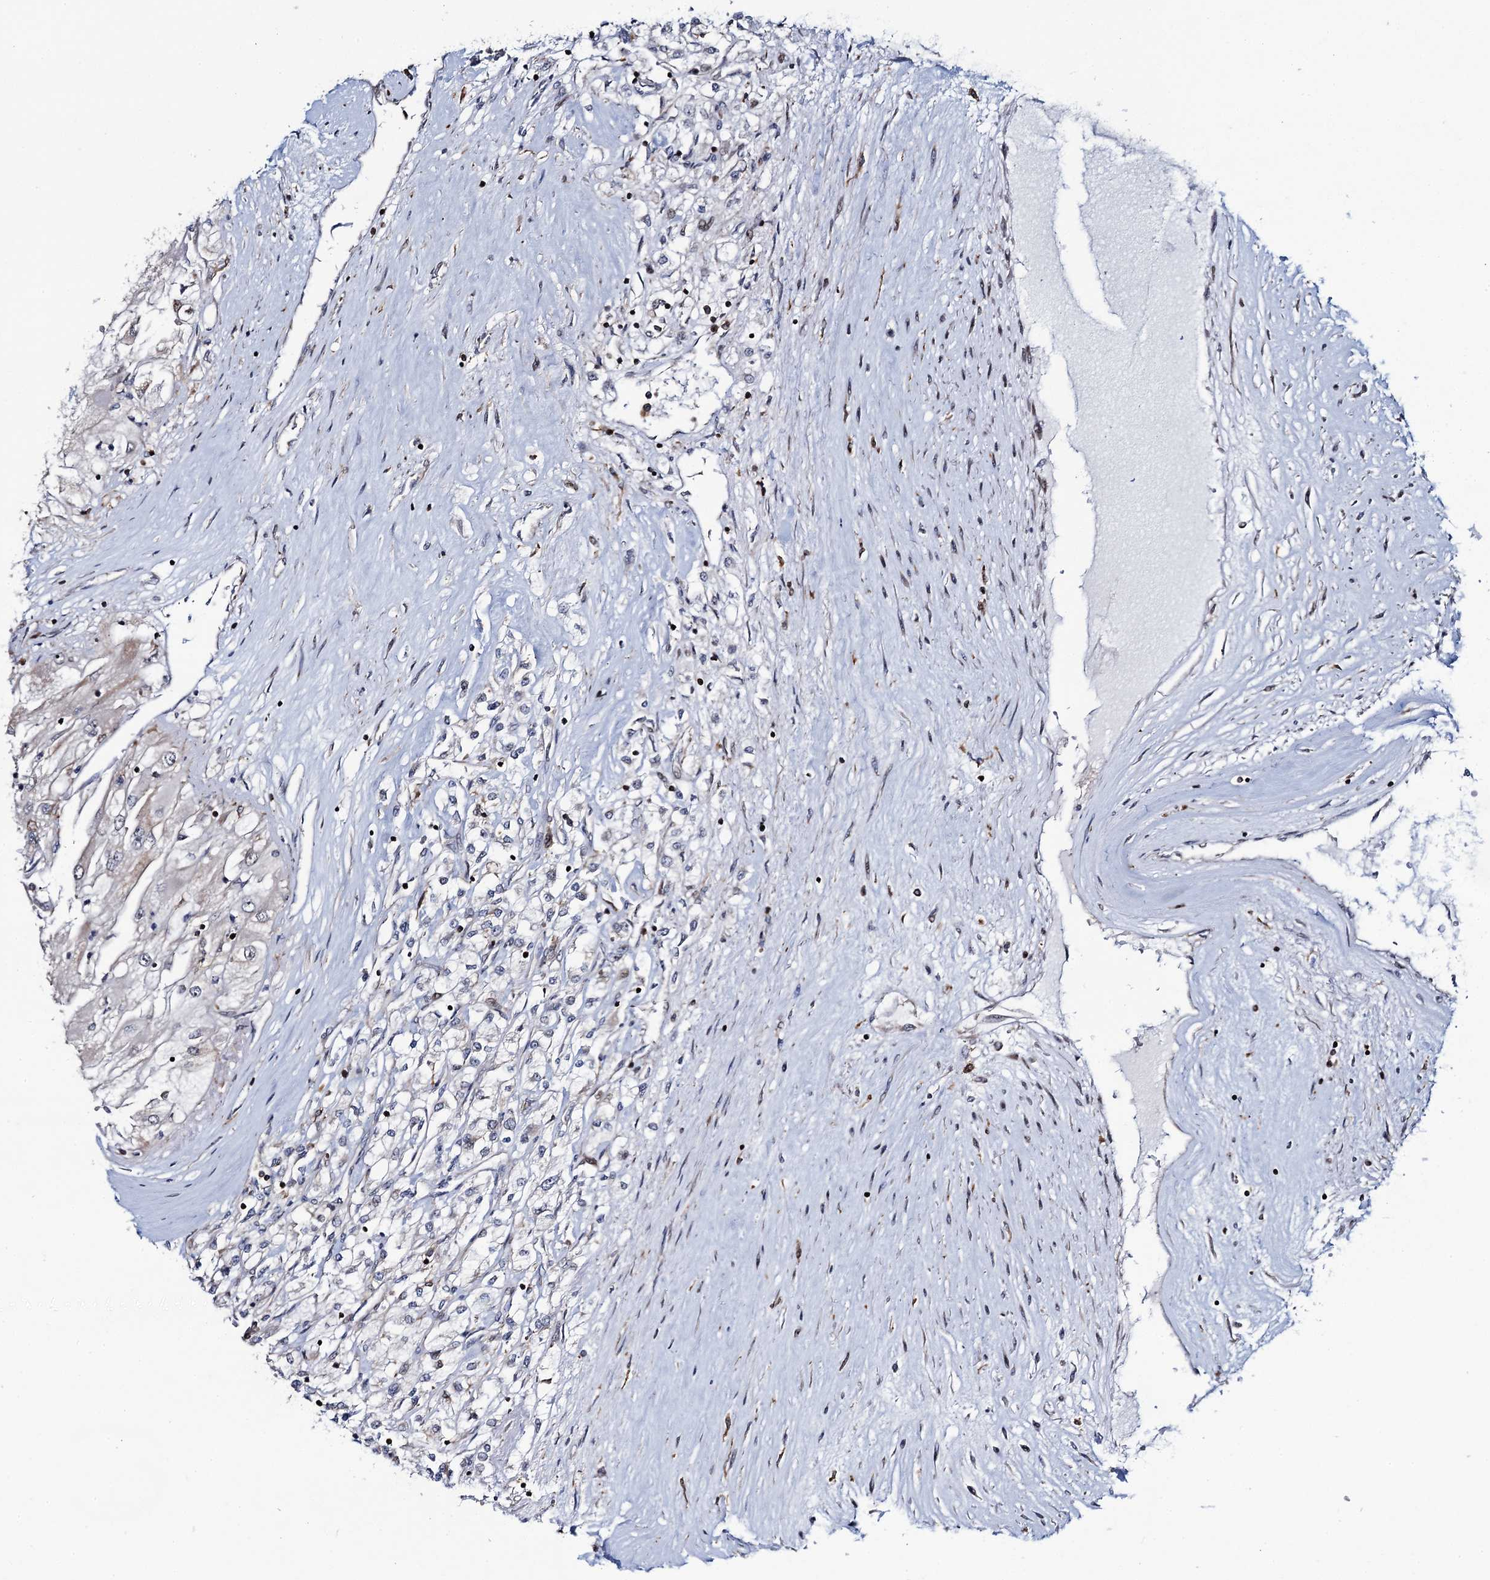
{"staining": {"intensity": "negative", "quantity": "none", "location": "none"}, "tissue": "renal cancer", "cell_type": "Tumor cells", "image_type": "cancer", "snomed": [{"axis": "morphology", "description": "Adenocarcinoma, NOS"}, {"axis": "topography", "description": "Kidney"}], "caption": "Micrograph shows no protein staining in tumor cells of renal cancer tissue.", "gene": "CCDC102A", "patient": {"sex": "male", "age": 80}}